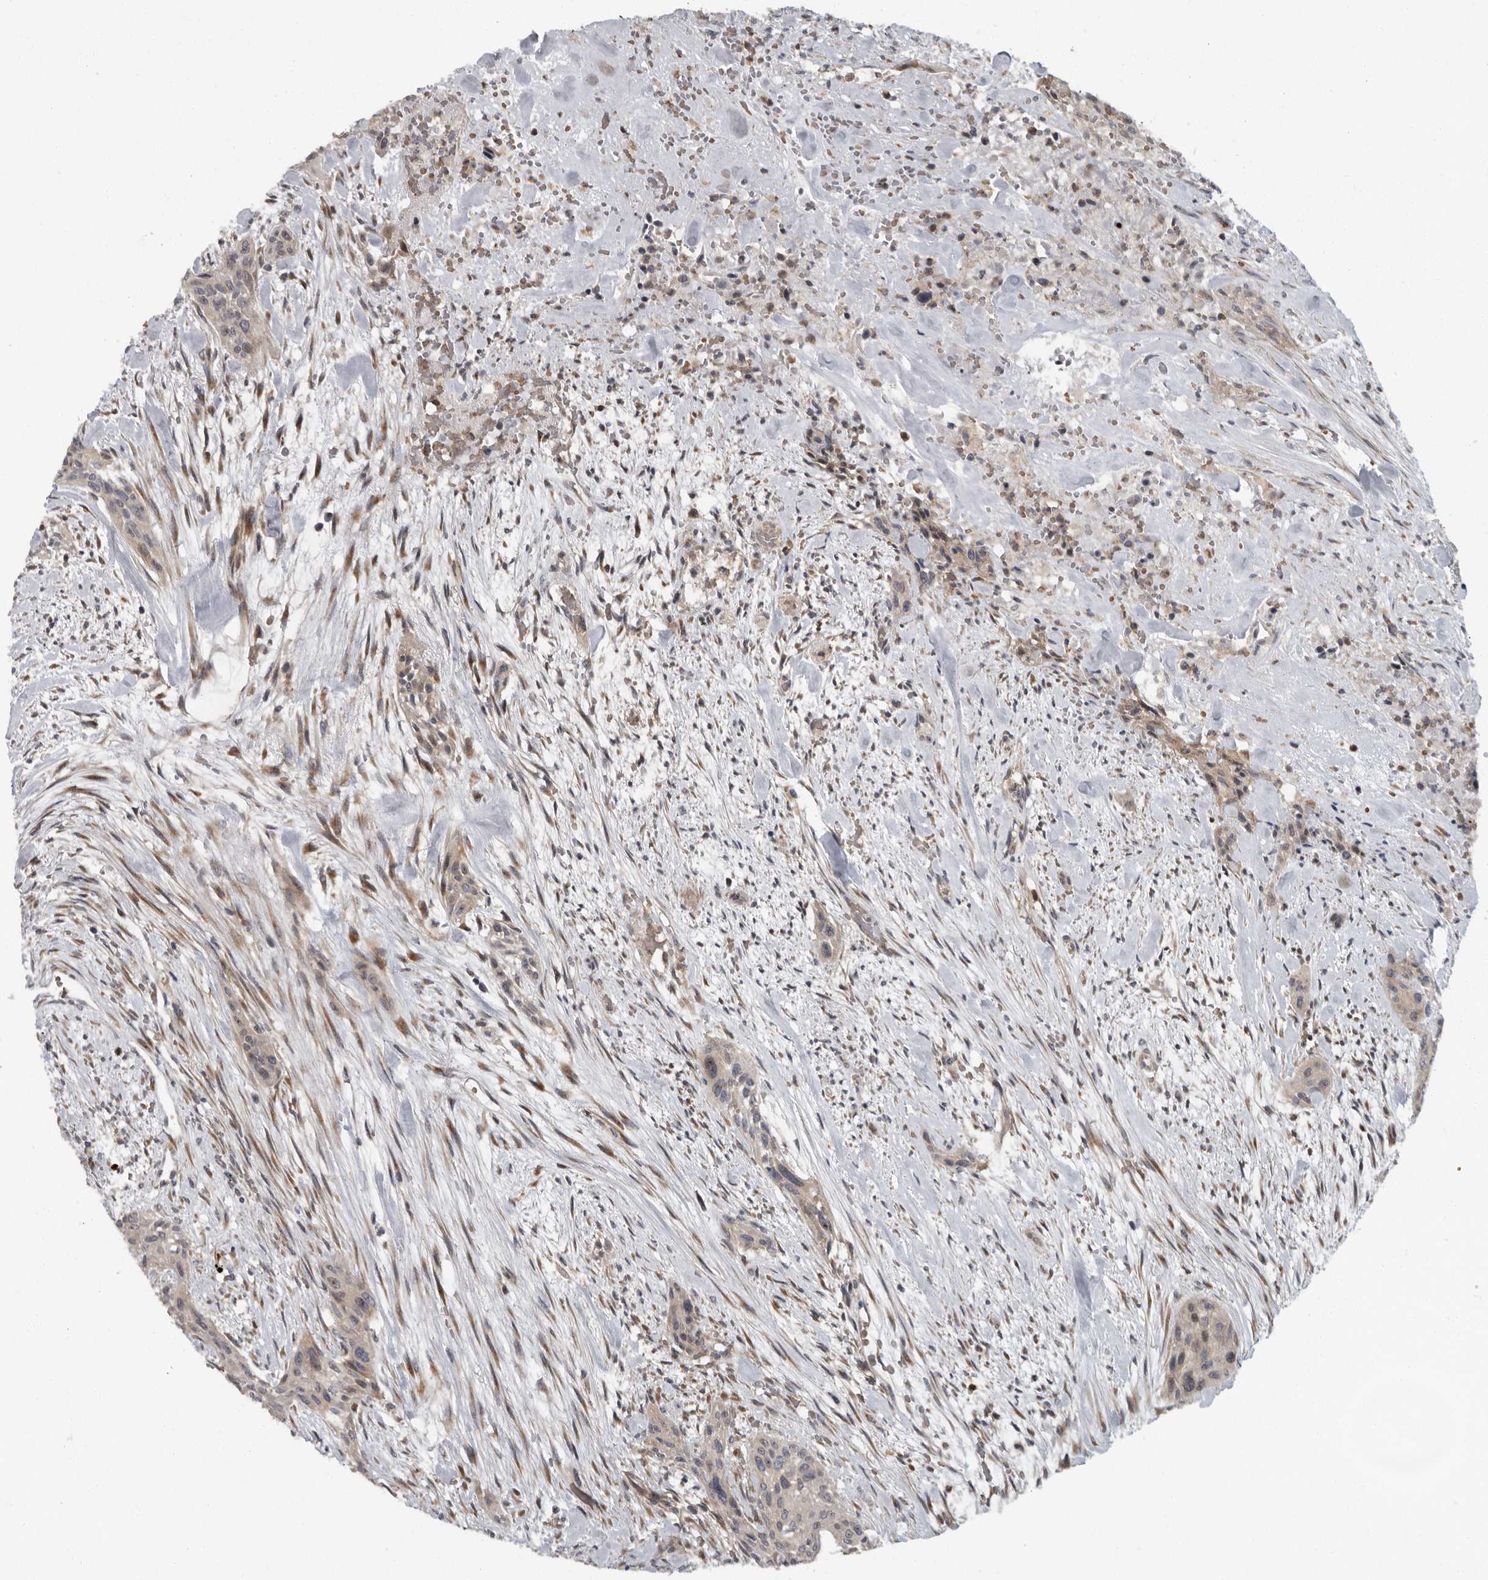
{"staining": {"intensity": "weak", "quantity": "25%-75%", "location": "cytoplasmic/membranous"}, "tissue": "urothelial cancer", "cell_type": "Tumor cells", "image_type": "cancer", "snomed": [{"axis": "morphology", "description": "Urothelial carcinoma, High grade"}, {"axis": "topography", "description": "Urinary bladder"}], "caption": "Urothelial cancer tissue reveals weak cytoplasmic/membranous expression in about 25%-75% of tumor cells, visualized by immunohistochemistry.", "gene": "PDCD11", "patient": {"sex": "male", "age": 35}}